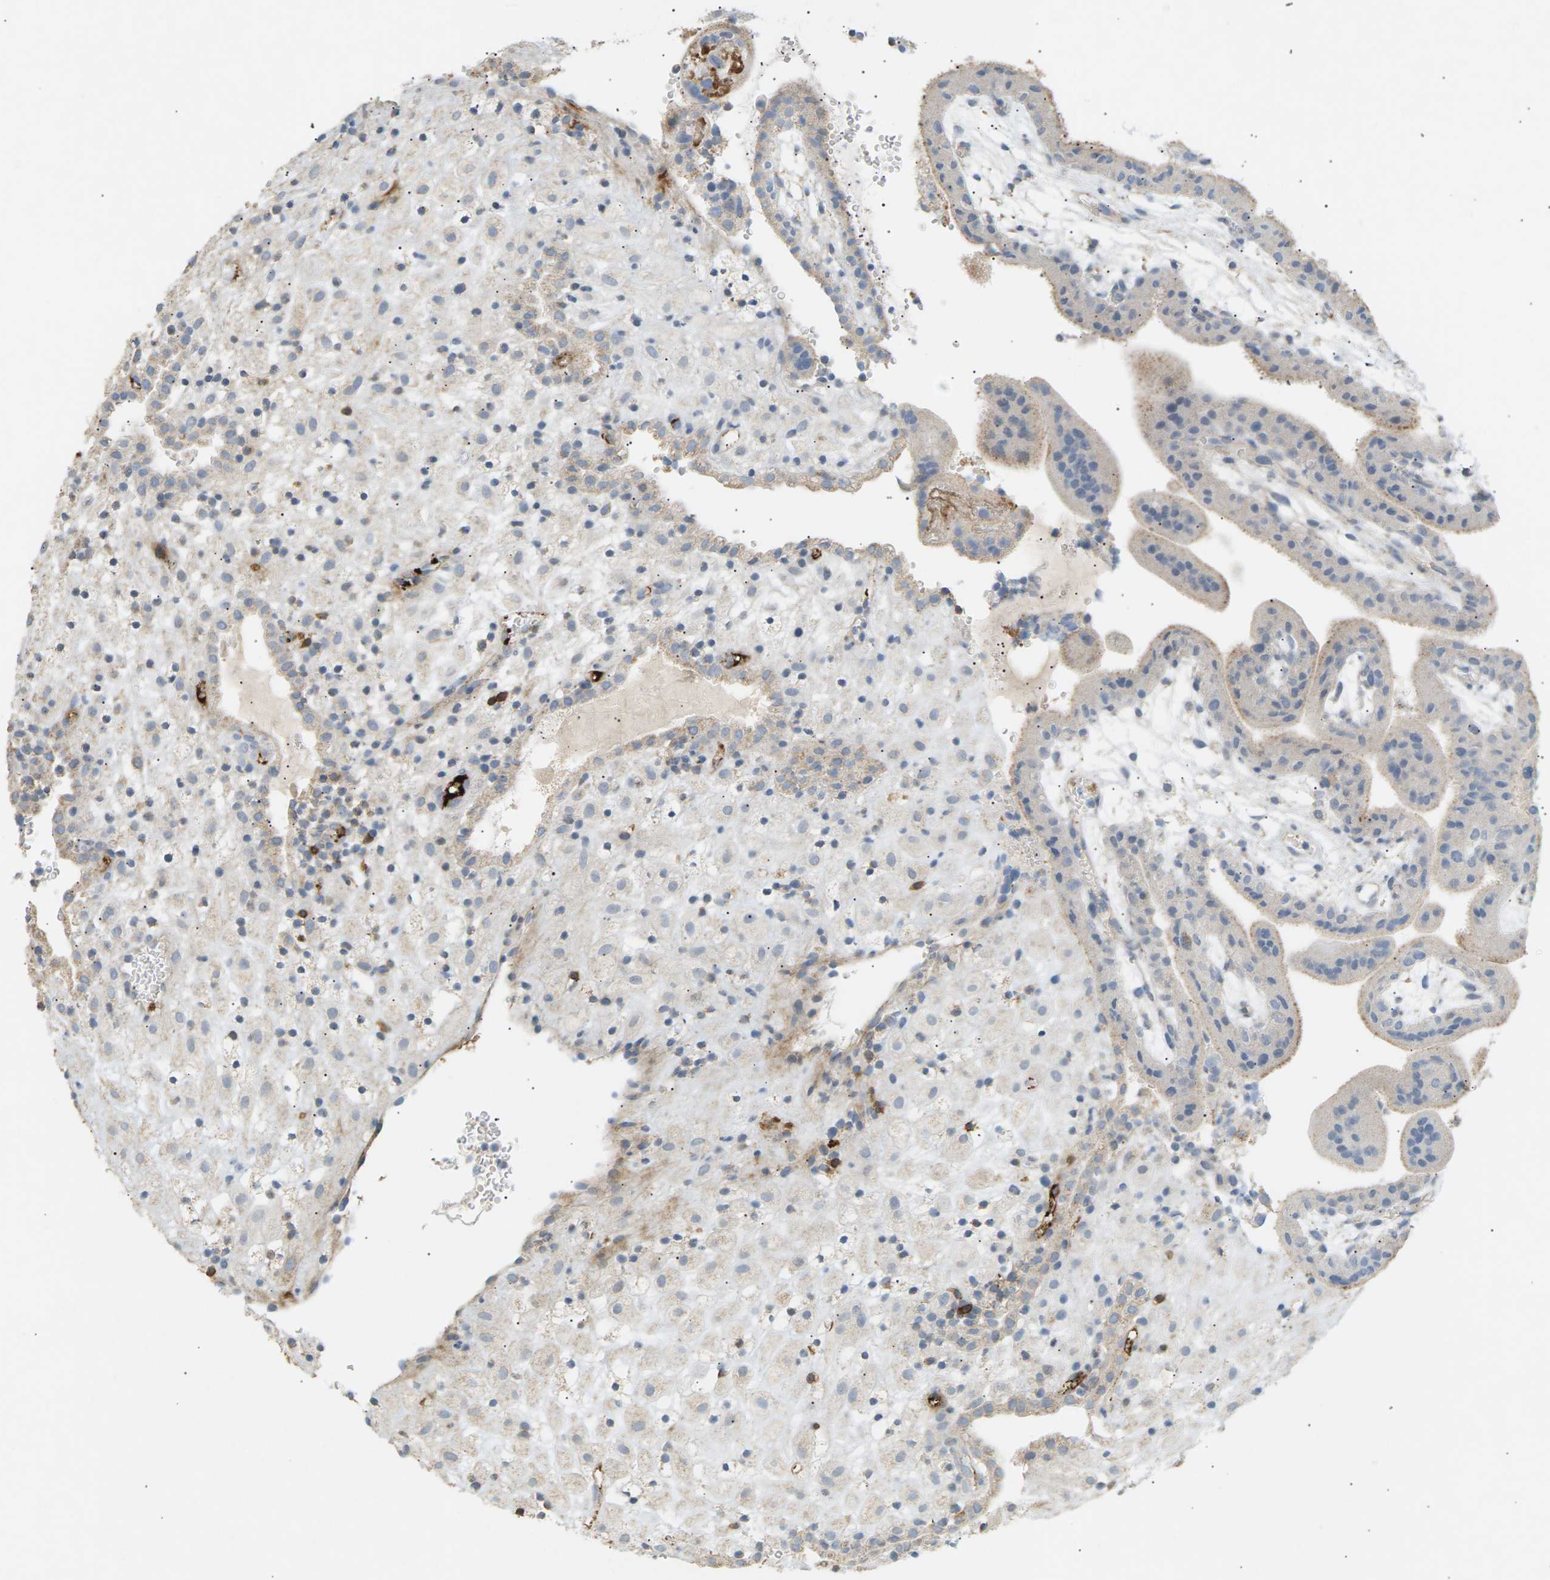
{"staining": {"intensity": "weak", "quantity": "<25%", "location": "cytoplasmic/membranous"}, "tissue": "placenta", "cell_type": "Decidual cells", "image_type": "normal", "snomed": [{"axis": "morphology", "description": "Normal tissue, NOS"}, {"axis": "topography", "description": "Placenta"}], "caption": "Photomicrograph shows no significant protein expression in decidual cells of normal placenta.", "gene": "LIME1", "patient": {"sex": "female", "age": 18}}